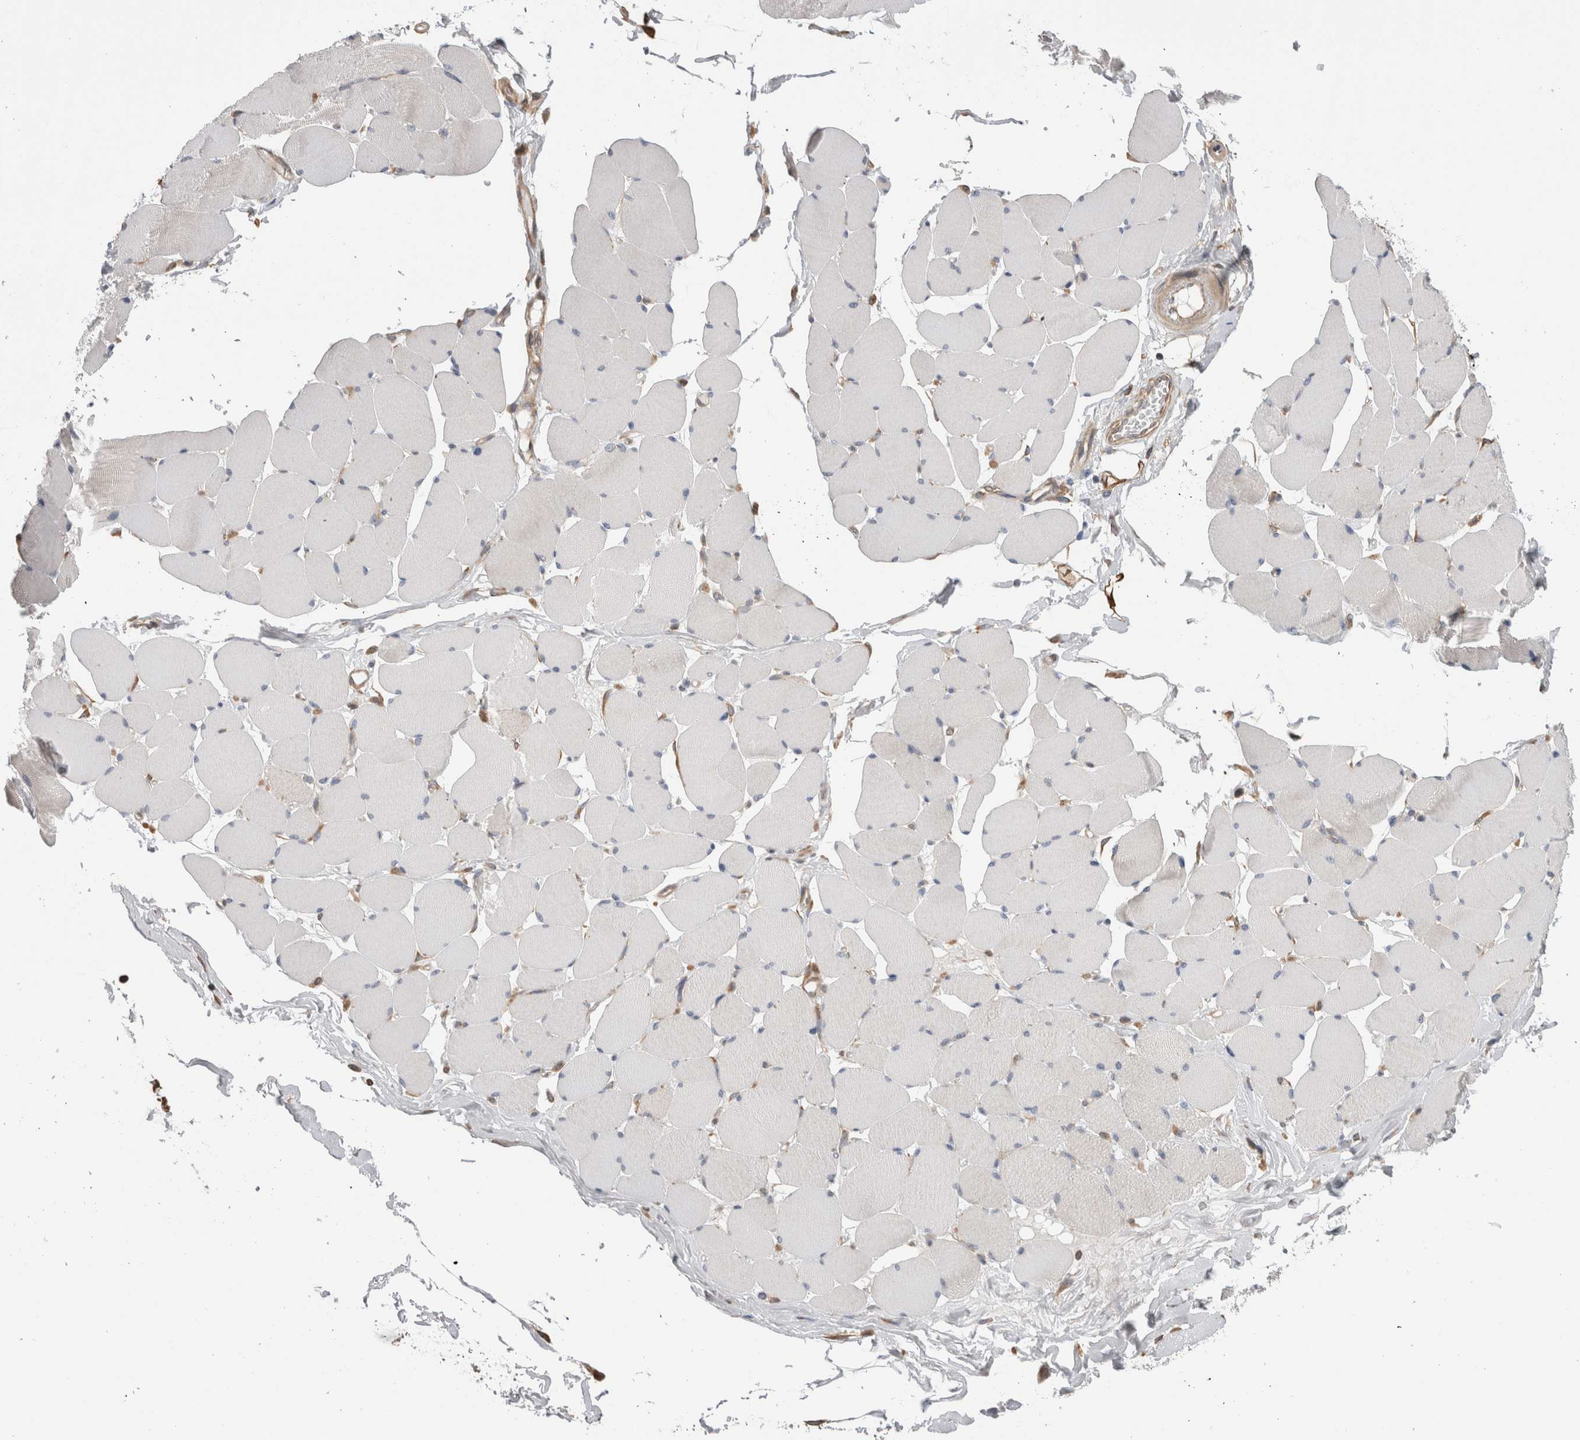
{"staining": {"intensity": "negative", "quantity": "none", "location": "none"}, "tissue": "skeletal muscle", "cell_type": "Myocytes", "image_type": "normal", "snomed": [{"axis": "morphology", "description": "Normal tissue, NOS"}, {"axis": "topography", "description": "Skin"}, {"axis": "topography", "description": "Skeletal muscle"}], "caption": "High magnification brightfield microscopy of normal skeletal muscle stained with DAB (brown) and counterstained with hematoxylin (blue): myocytes show no significant expression. (Brightfield microscopy of DAB (3,3'-diaminobenzidine) immunohistochemistry (IHC) at high magnification).", "gene": "SMAP2", "patient": {"sex": "male", "age": 83}}